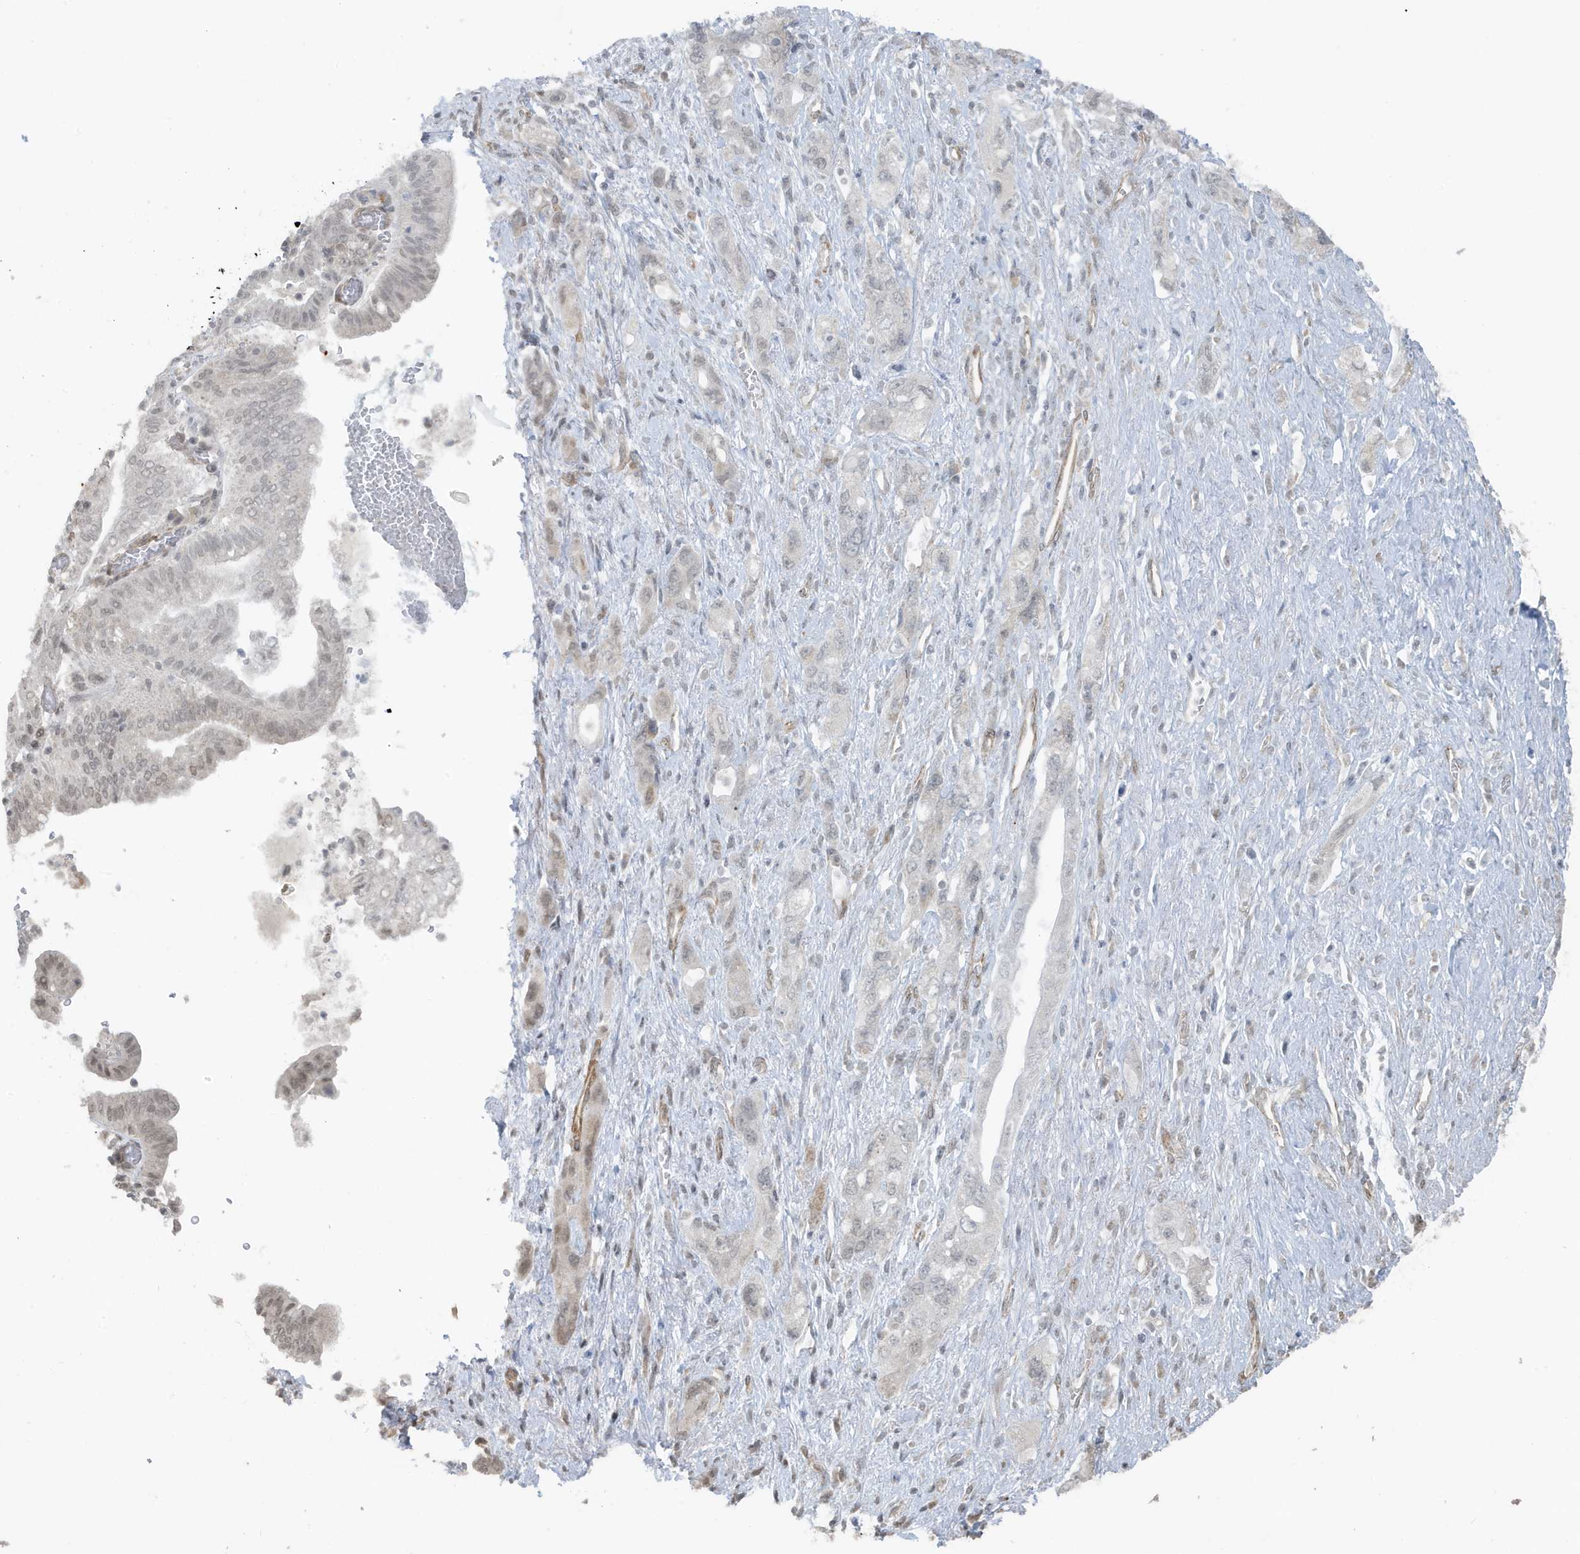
{"staining": {"intensity": "negative", "quantity": "none", "location": "none"}, "tissue": "pancreatic cancer", "cell_type": "Tumor cells", "image_type": "cancer", "snomed": [{"axis": "morphology", "description": "Adenocarcinoma, NOS"}, {"axis": "topography", "description": "Pancreas"}], "caption": "There is no significant expression in tumor cells of pancreatic adenocarcinoma.", "gene": "CHCHD4", "patient": {"sex": "female", "age": 73}}